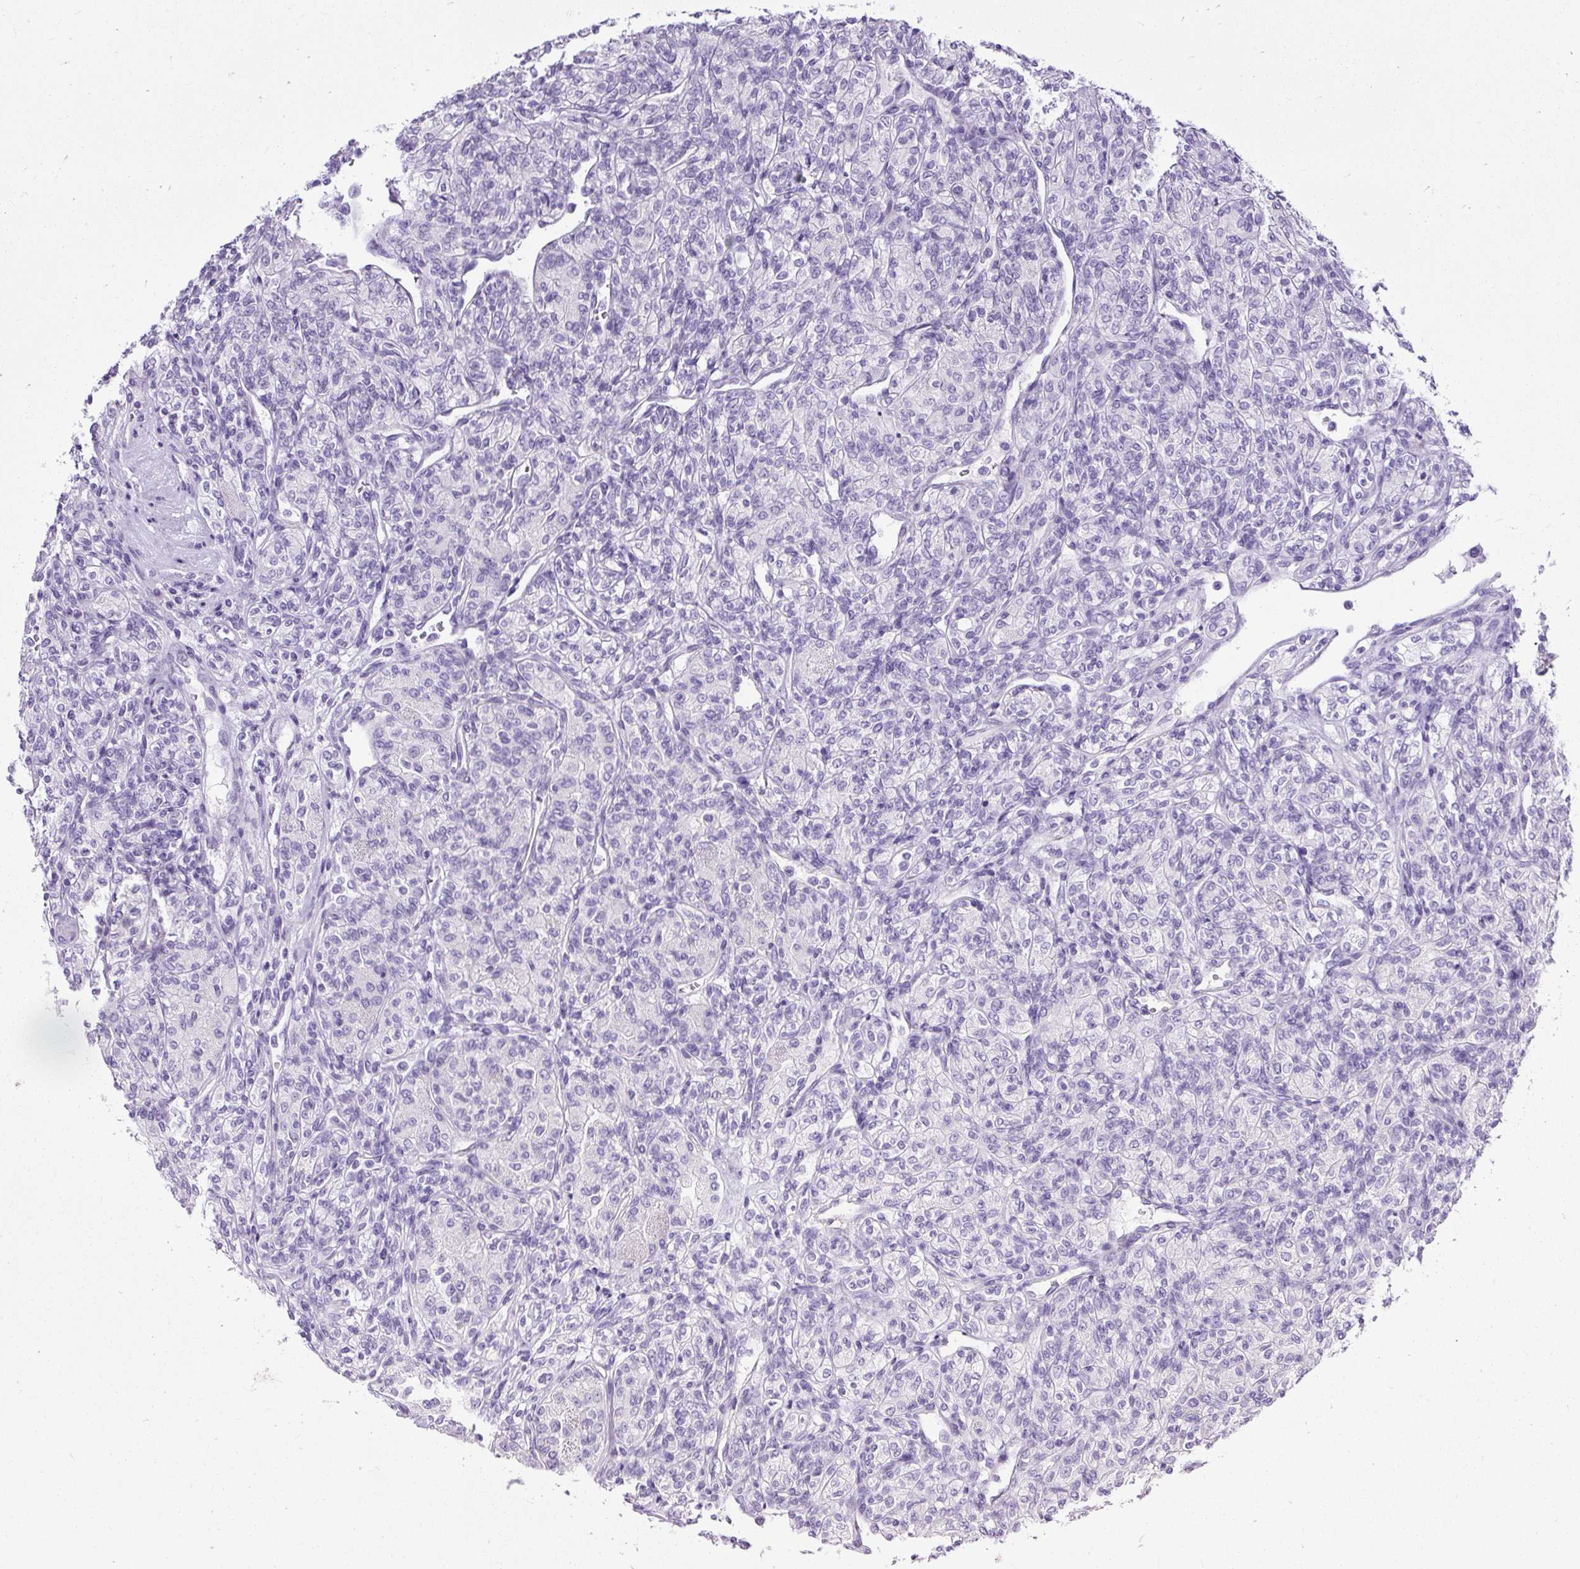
{"staining": {"intensity": "negative", "quantity": "none", "location": "none"}, "tissue": "renal cancer", "cell_type": "Tumor cells", "image_type": "cancer", "snomed": [{"axis": "morphology", "description": "Adenocarcinoma, NOS"}, {"axis": "topography", "description": "Kidney"}], "caption": "Immunohistochemistry (IHC) micrograph of renal cancer (adenocarcinoma) stained for a protein (brown), which shows no expression in tumor cells.", "gene": "UPP1", "patient": {"sex": "male", "age": 77}}